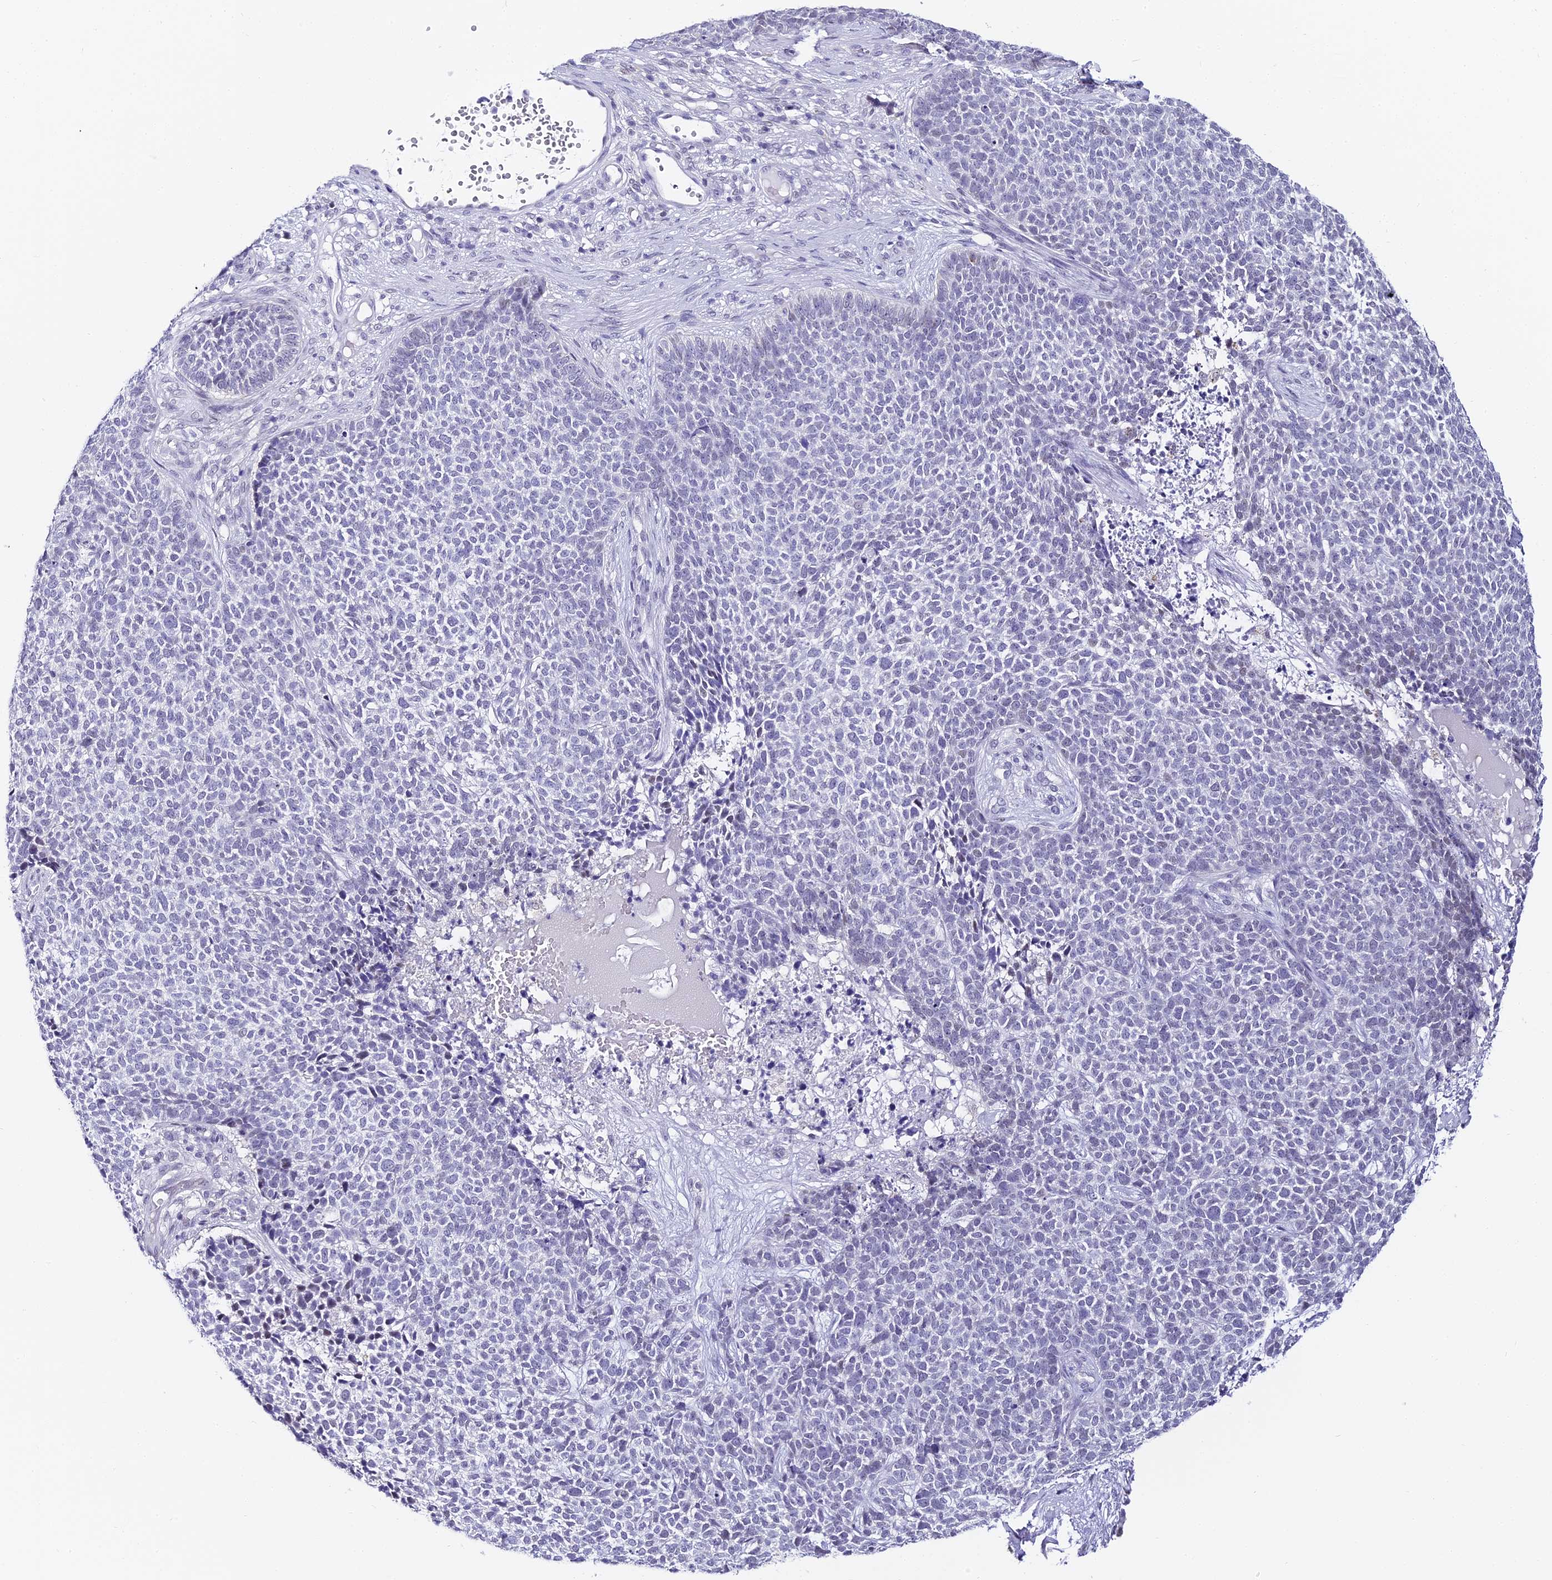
{"staining": {"intensity": "negative", "quantity": "none", "location": "none"}, "tissue": "skin cancer", "cell_type": "Tumor cells", "image_type": "cancer", "snomed": [{"axis": "morphology", "description": "Basal cell carcinoma"}, {"axis": "topography", "description": "Skin"}], "caption": "The IHC photomicrograph has no significant positivity in tumor cells of skin basal cell carcinoma tissue. (DAB immunohistochemistry, high magnification).", "gene": "ABHD14A-ACY1", "patient": {"sex": "female", "age": 84}}